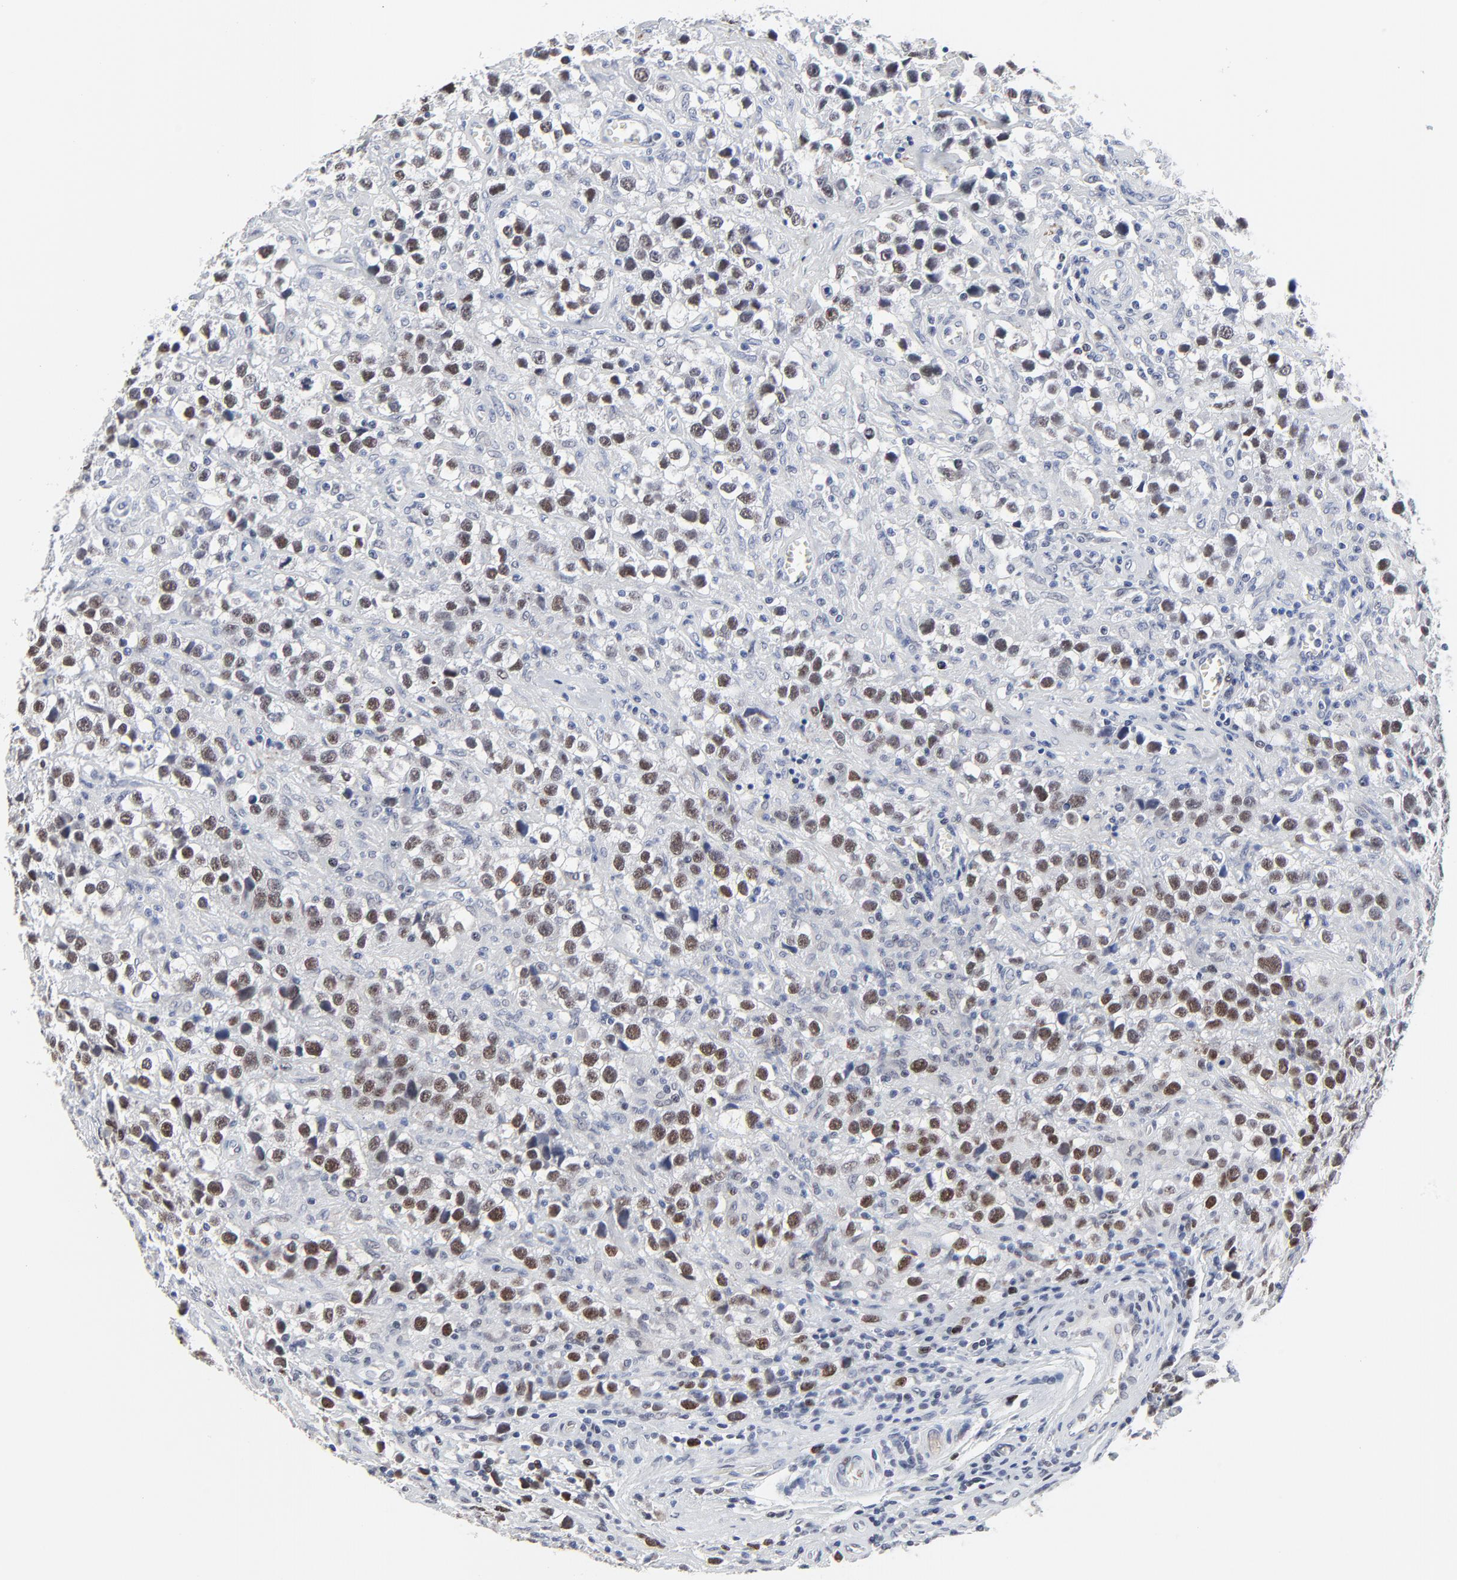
{"staining": {"intensity": "moderate", "quantity": ">75%", "location": "nuclear"}, "tissue": "testis cancer", "cell_type": "Tumor cells", "image_type": "cancer", "snomed": [{"axis": "morphology", "description": "Seminoma, NOS"}, {"axis": "topography", "description": "Testis"}], "caption": "This histopathology image shows seminoma (testis) stained with IHC to label a protein in brown. The nuclear of tumor cells show moderate positivity for the protein. Nuclei are counter-stained blue.", "gene": "ZNF589", "patient": {"sex": "male", "age": 43}}